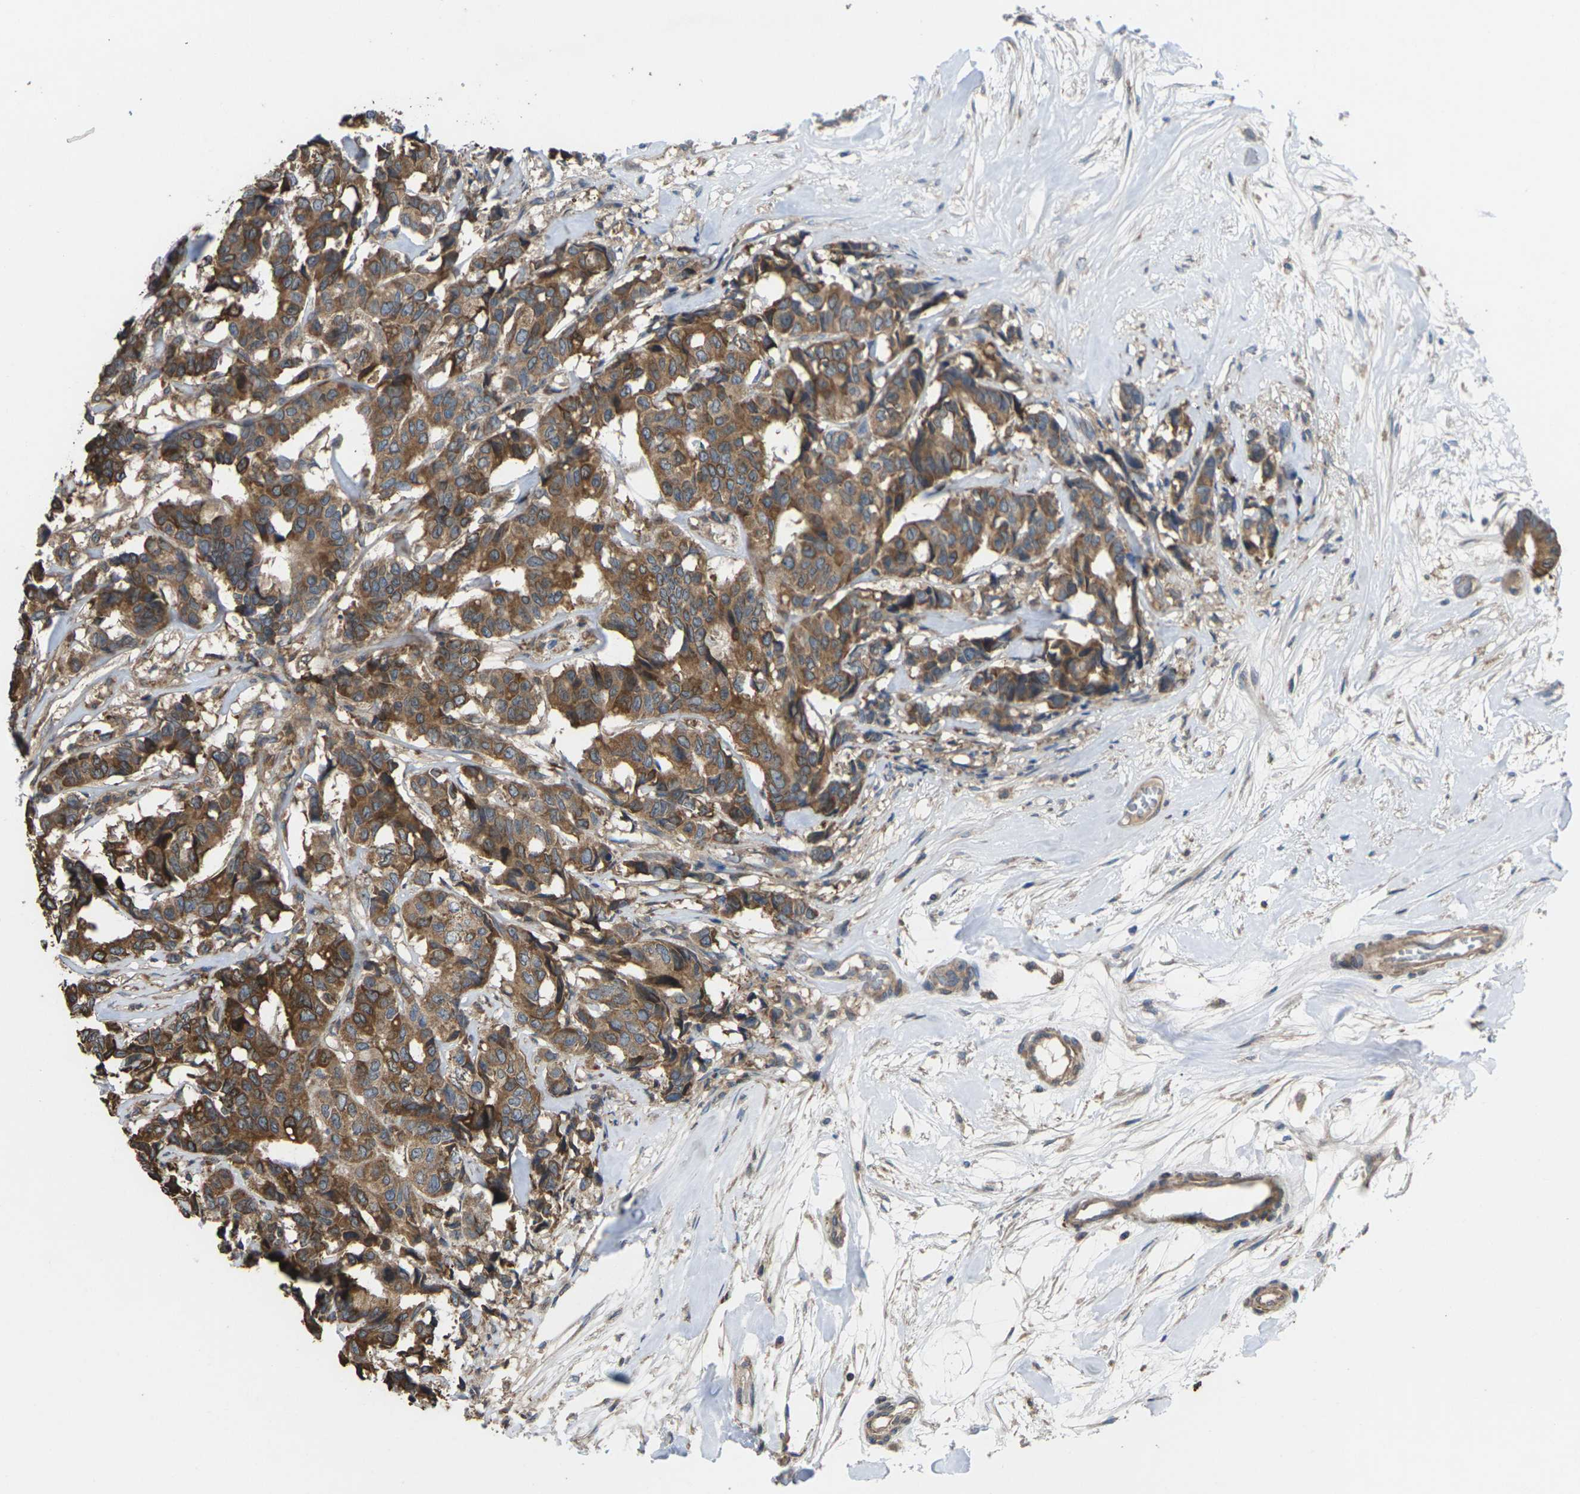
{"staining": {"intensity": "moderate", "quantity": ">75%", "location": "cytoplasmic/membranous"}, "tissue": "breast cancer", "cell_type": "Tumor cells", "image_type": "cancer", "snomed": [{"axis": "morphology", "description": "Duct carcinoma"}, {"axis": "topography", "description": "Breast"}], "caption": "Protein expression analysis of human breast cancer reveals moderate cytoplasmic/membranous staining in about >75% of tumor cells. (DAB (3,3'-diaminobenzidine) IHC with brightfield microscopy, high magnification).", "gene": "TIAM1", "patient": {"sex": "female", "age": 87}}